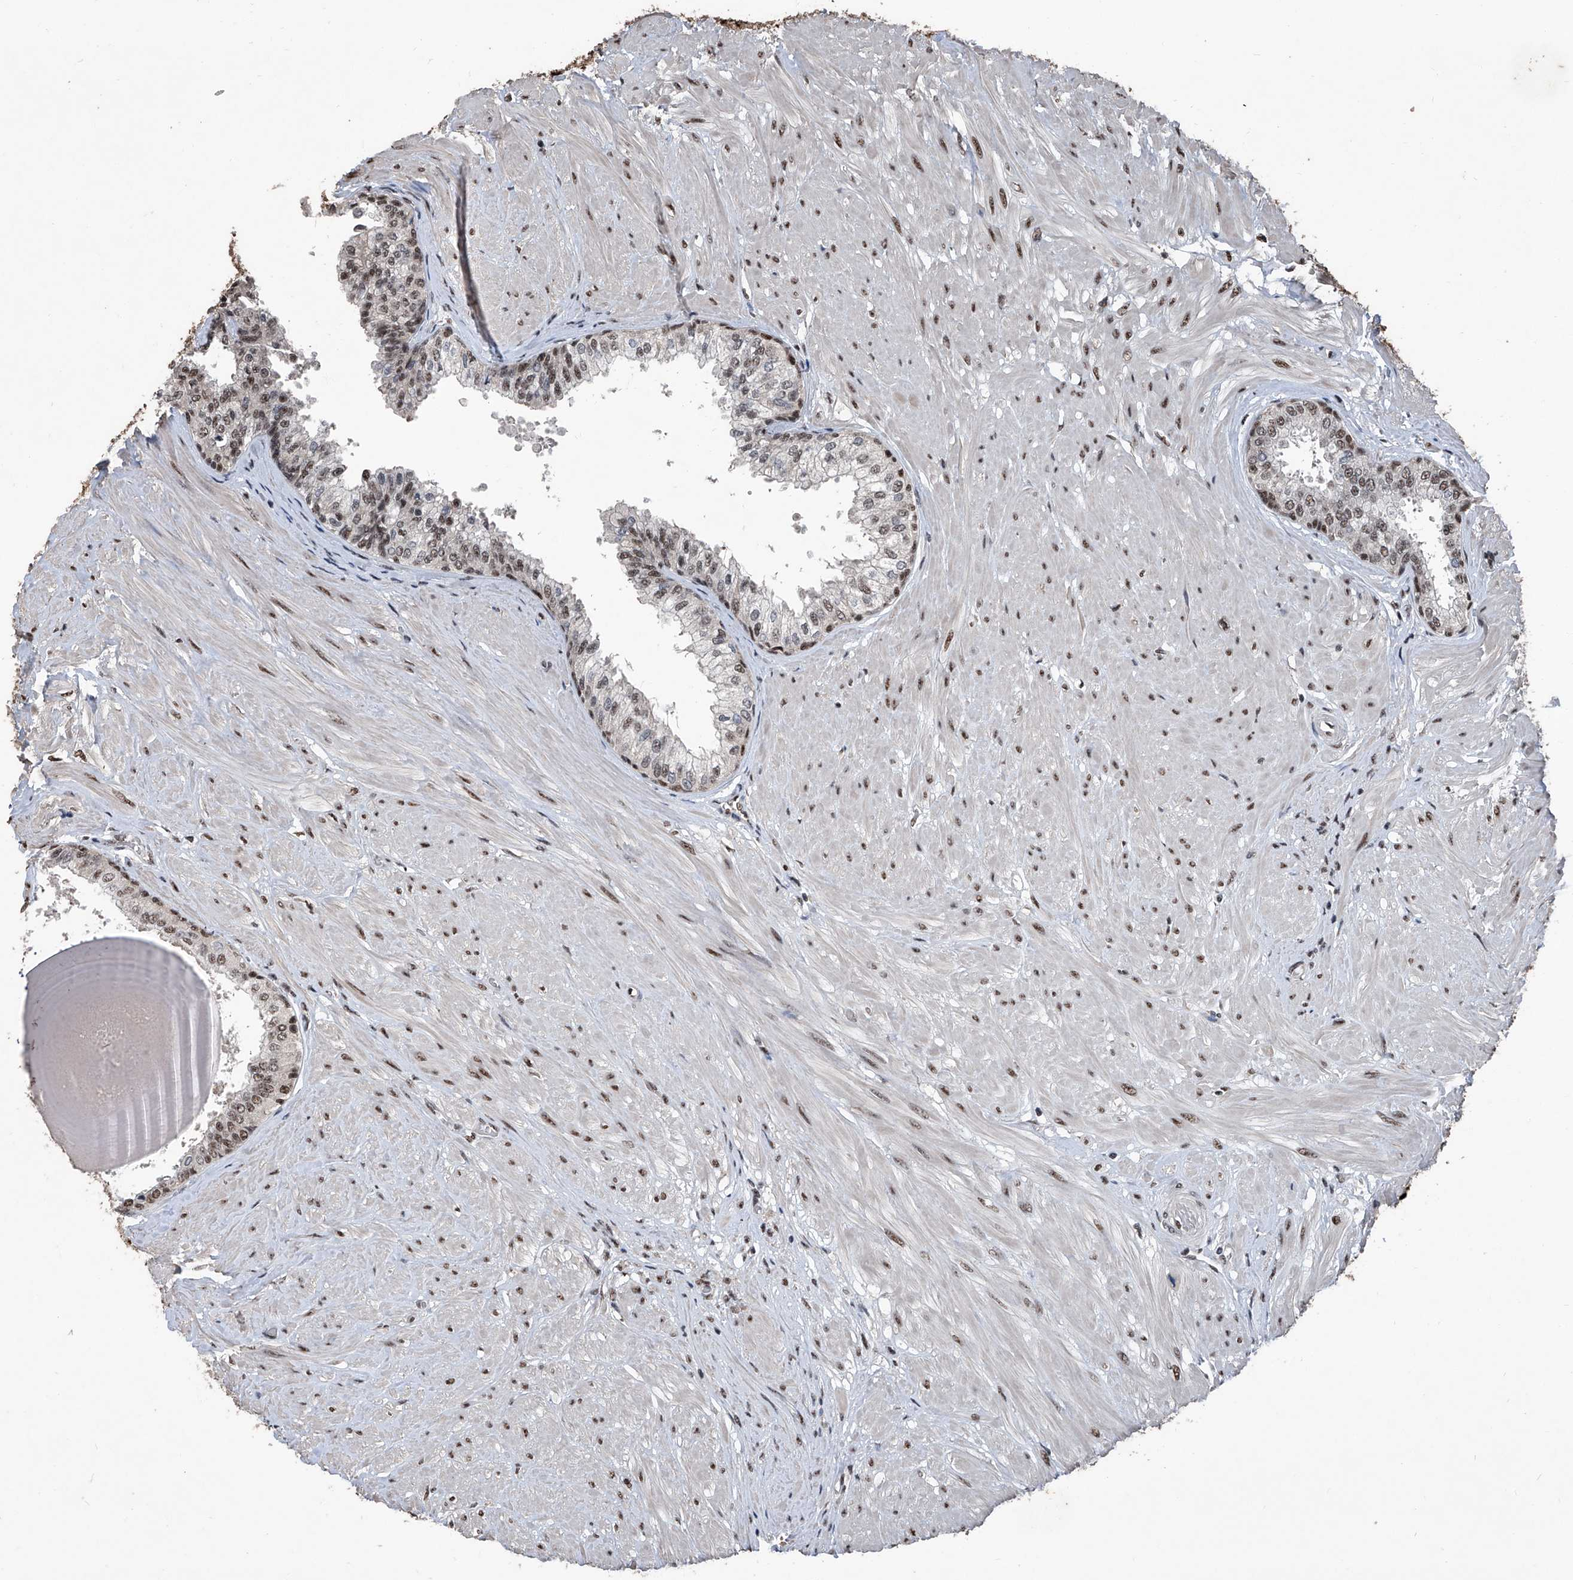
{"staining": {"intensity": "strong", "quantity": ">75%", "location": "nuclear"}, "tissue": "prostate", "cell_type": "Glandular cells", "image_type": "normal", "snomed": [{"axis": "morphology", "description": "Normal tissue, NOS"}, {"axis": "topography", "description": "Prostate"}], "caption": "The photomicrograph shows staining of unremarkable prostate, revealing strong nuclear protein positivity (brown color) within glandular cells.", "gene": "DDX39B", "patient": {"sex": "male", "age": 48}}